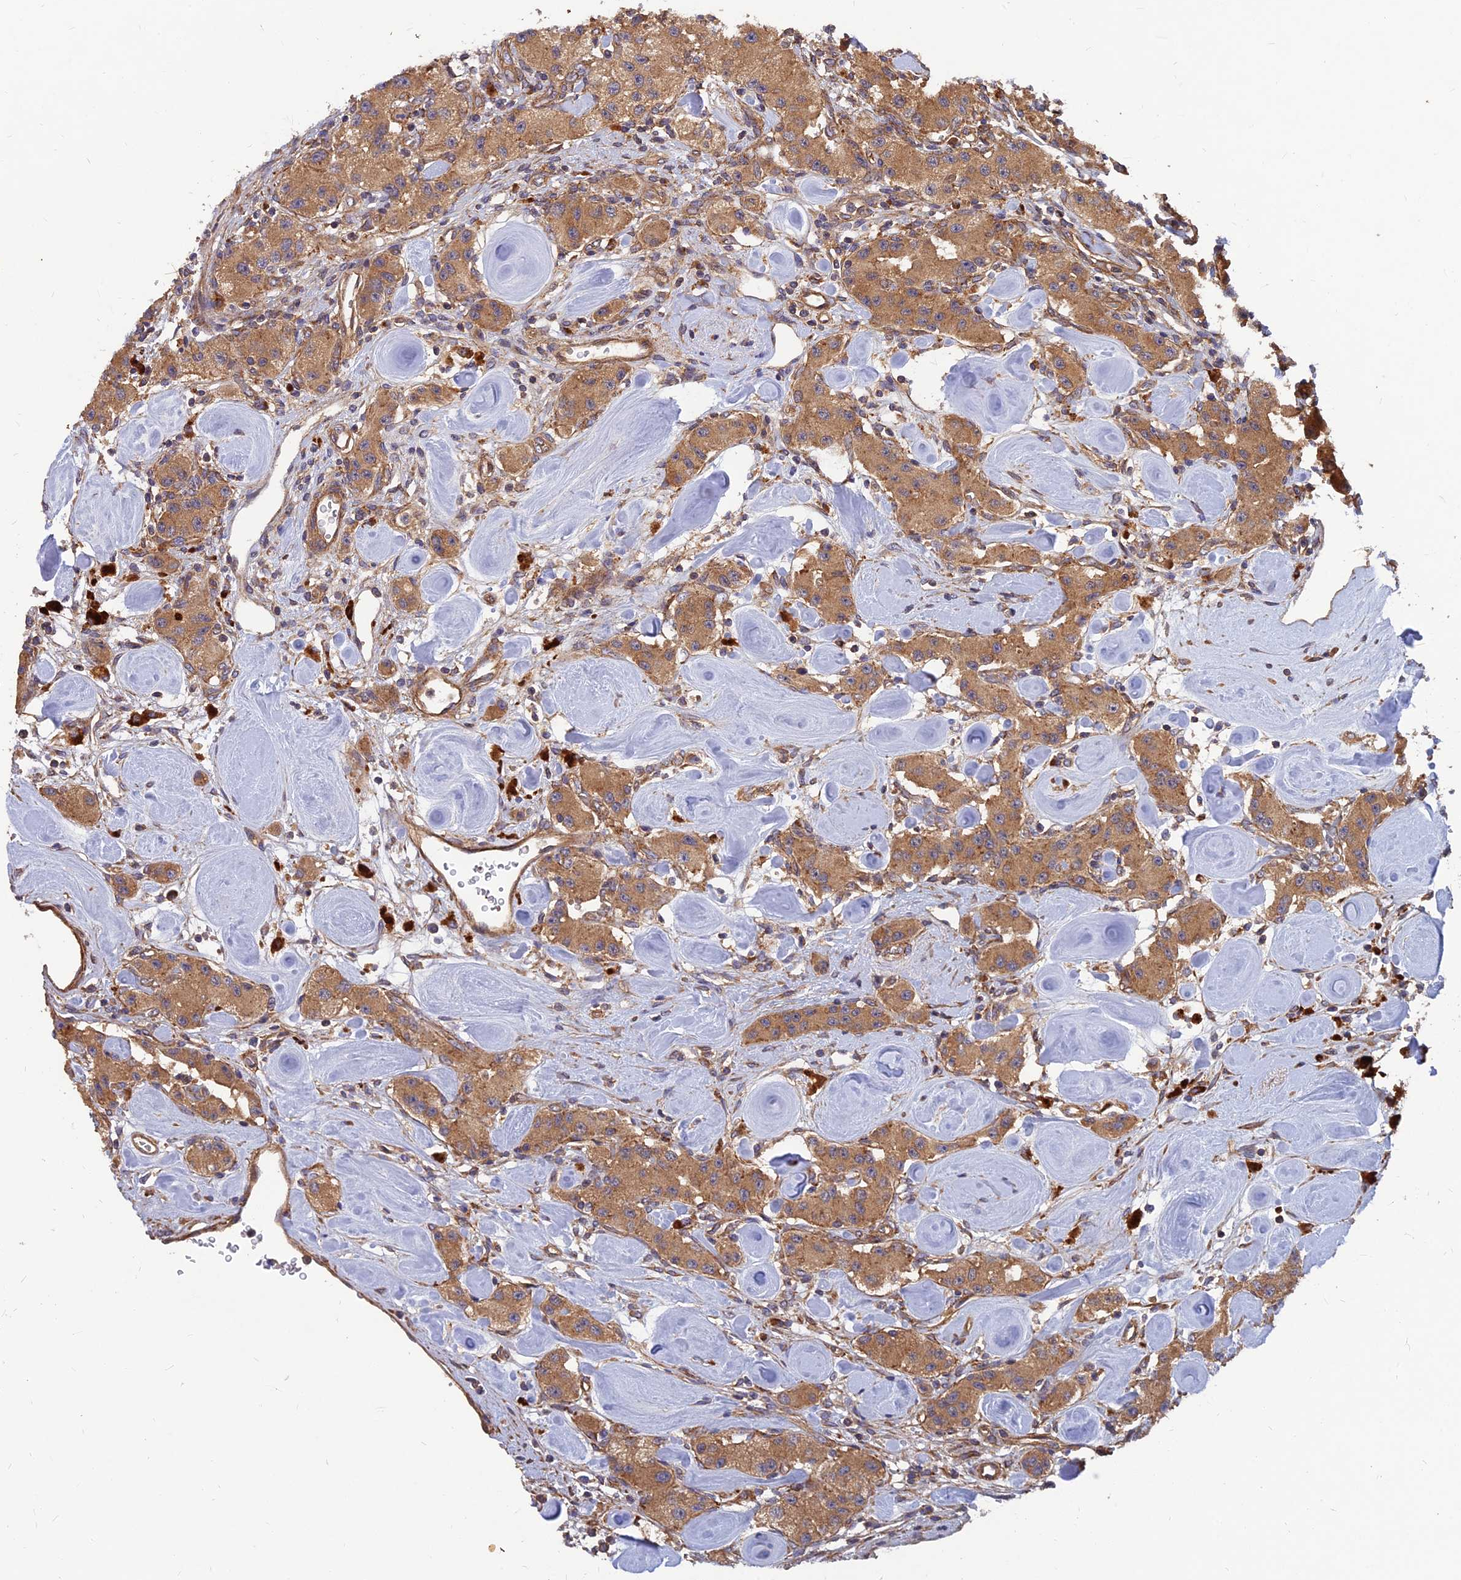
{"staining": {"intensity": "moderate", "quantity": ">75%", "location": "cytoplasmic/membranous"}, "tissue": "carcinoid", "cell_type": "Tumor cells", "image_type": "cancer", "snomed": [{"axis": "morphology", "description": "Carcinoid, malignant, NOS"}, {"axis": "topography", "description": "Pancreas"}], "caption": "Approximately >75% of tumor cells in human carcinoid show moderate cytoplasmic/membranous protein positivity as visualized by brown immunohistochemical staining.", "gene": "RELCH", "patient": {"sex": "male", "age": 41}}